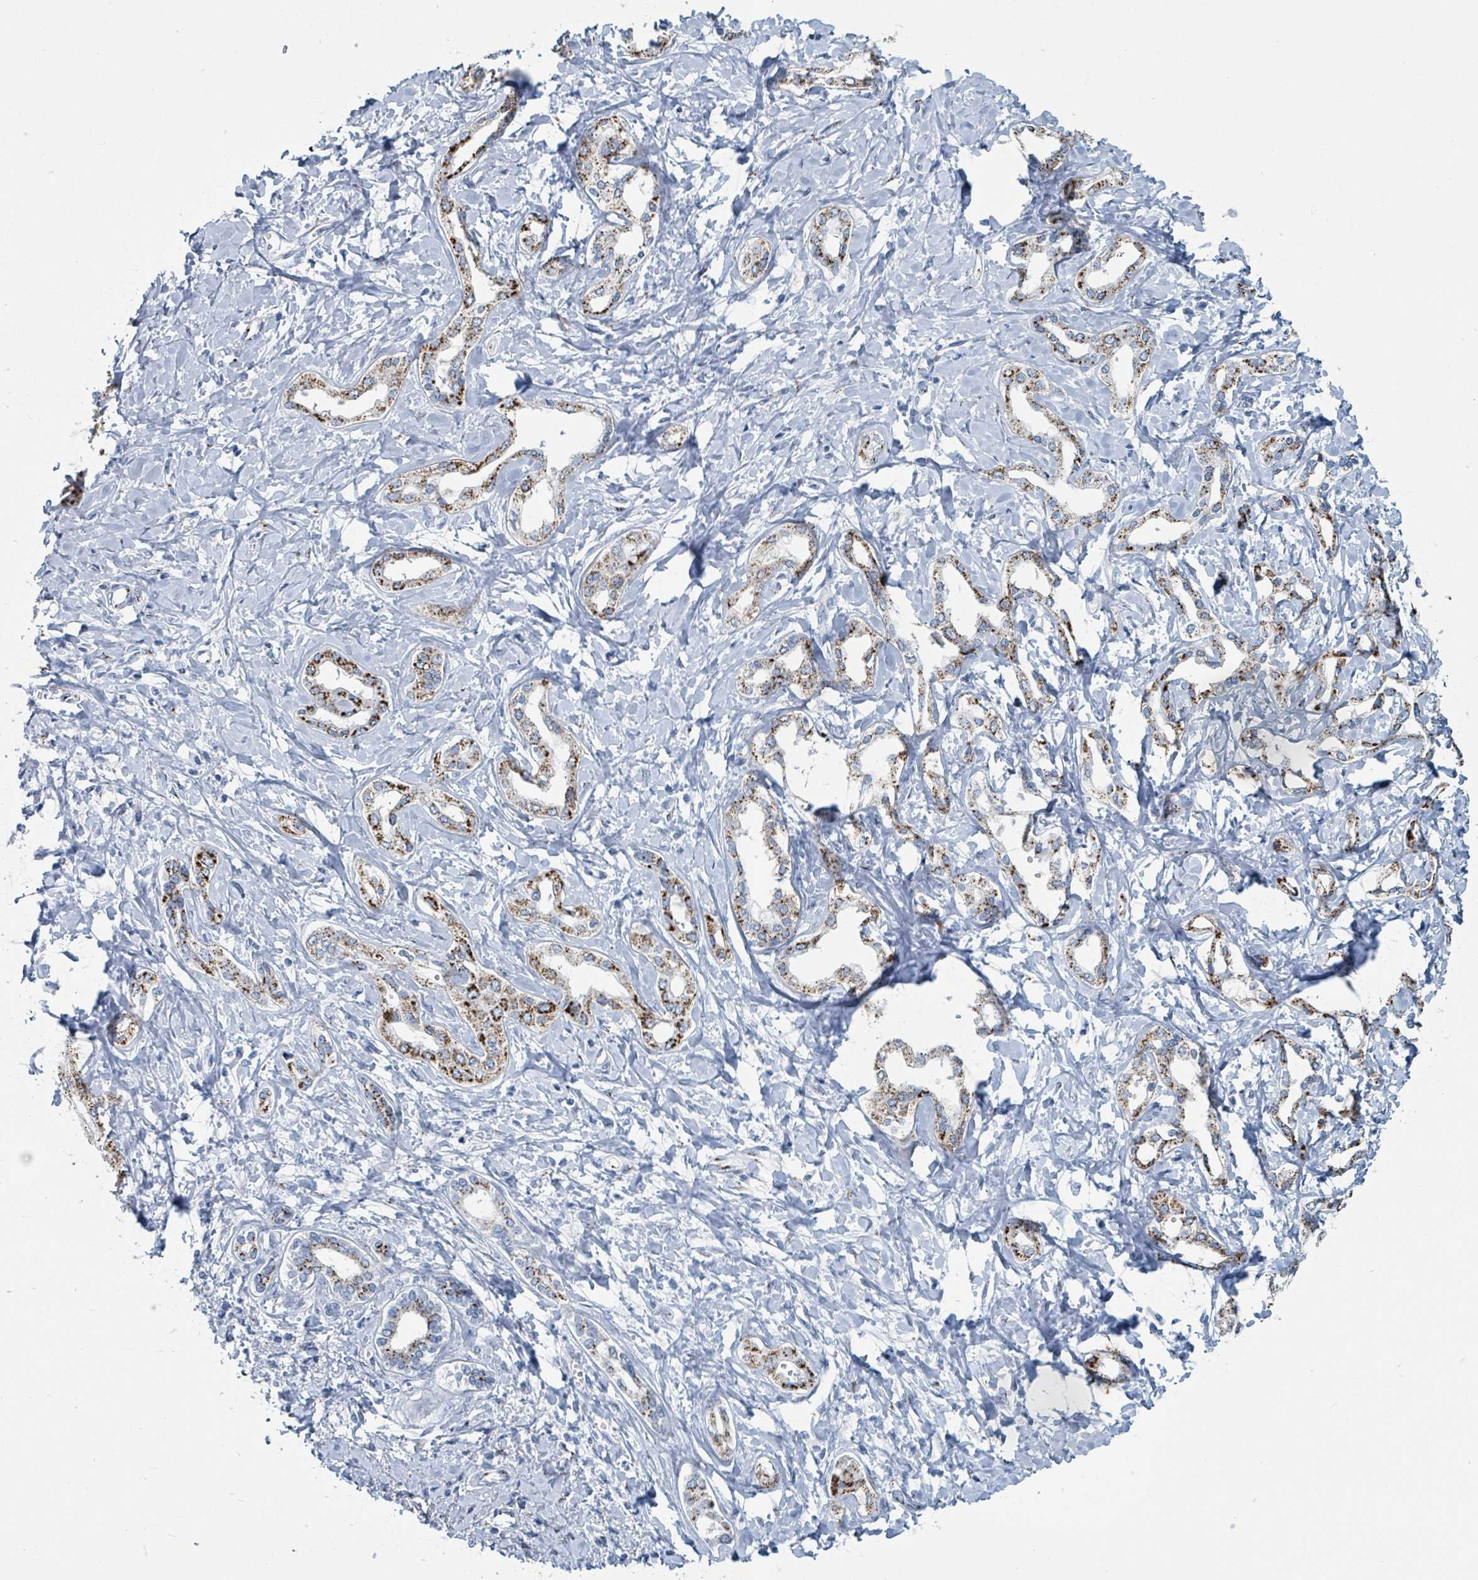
{"staining": {"intensity": "moderate", "quantity": "25%-75%", "location": "cytoplasmic/membranous"}, "tissue": "liver cancer", "cell_type": "Tumor cells", "image_type": "cancer", "snomed": [{"axis": "morphology", "description": "Cholangiocarcinoma"}, {"axis": "topography", "description": "Liver"}], "caption": "High-magnification brightfield microscopy of cholangiocarcinoma (liver) stained with DAB (3,3'-diaminobenzidine) (brown) and counterstained with hematoxylin (blue). tumor cells exhibit moderate cytoplasmic/membranous expression is identified in about25%-75% of cells.", "gene": "DCAF5", "patient": {"sex": "female", "age": 77}}